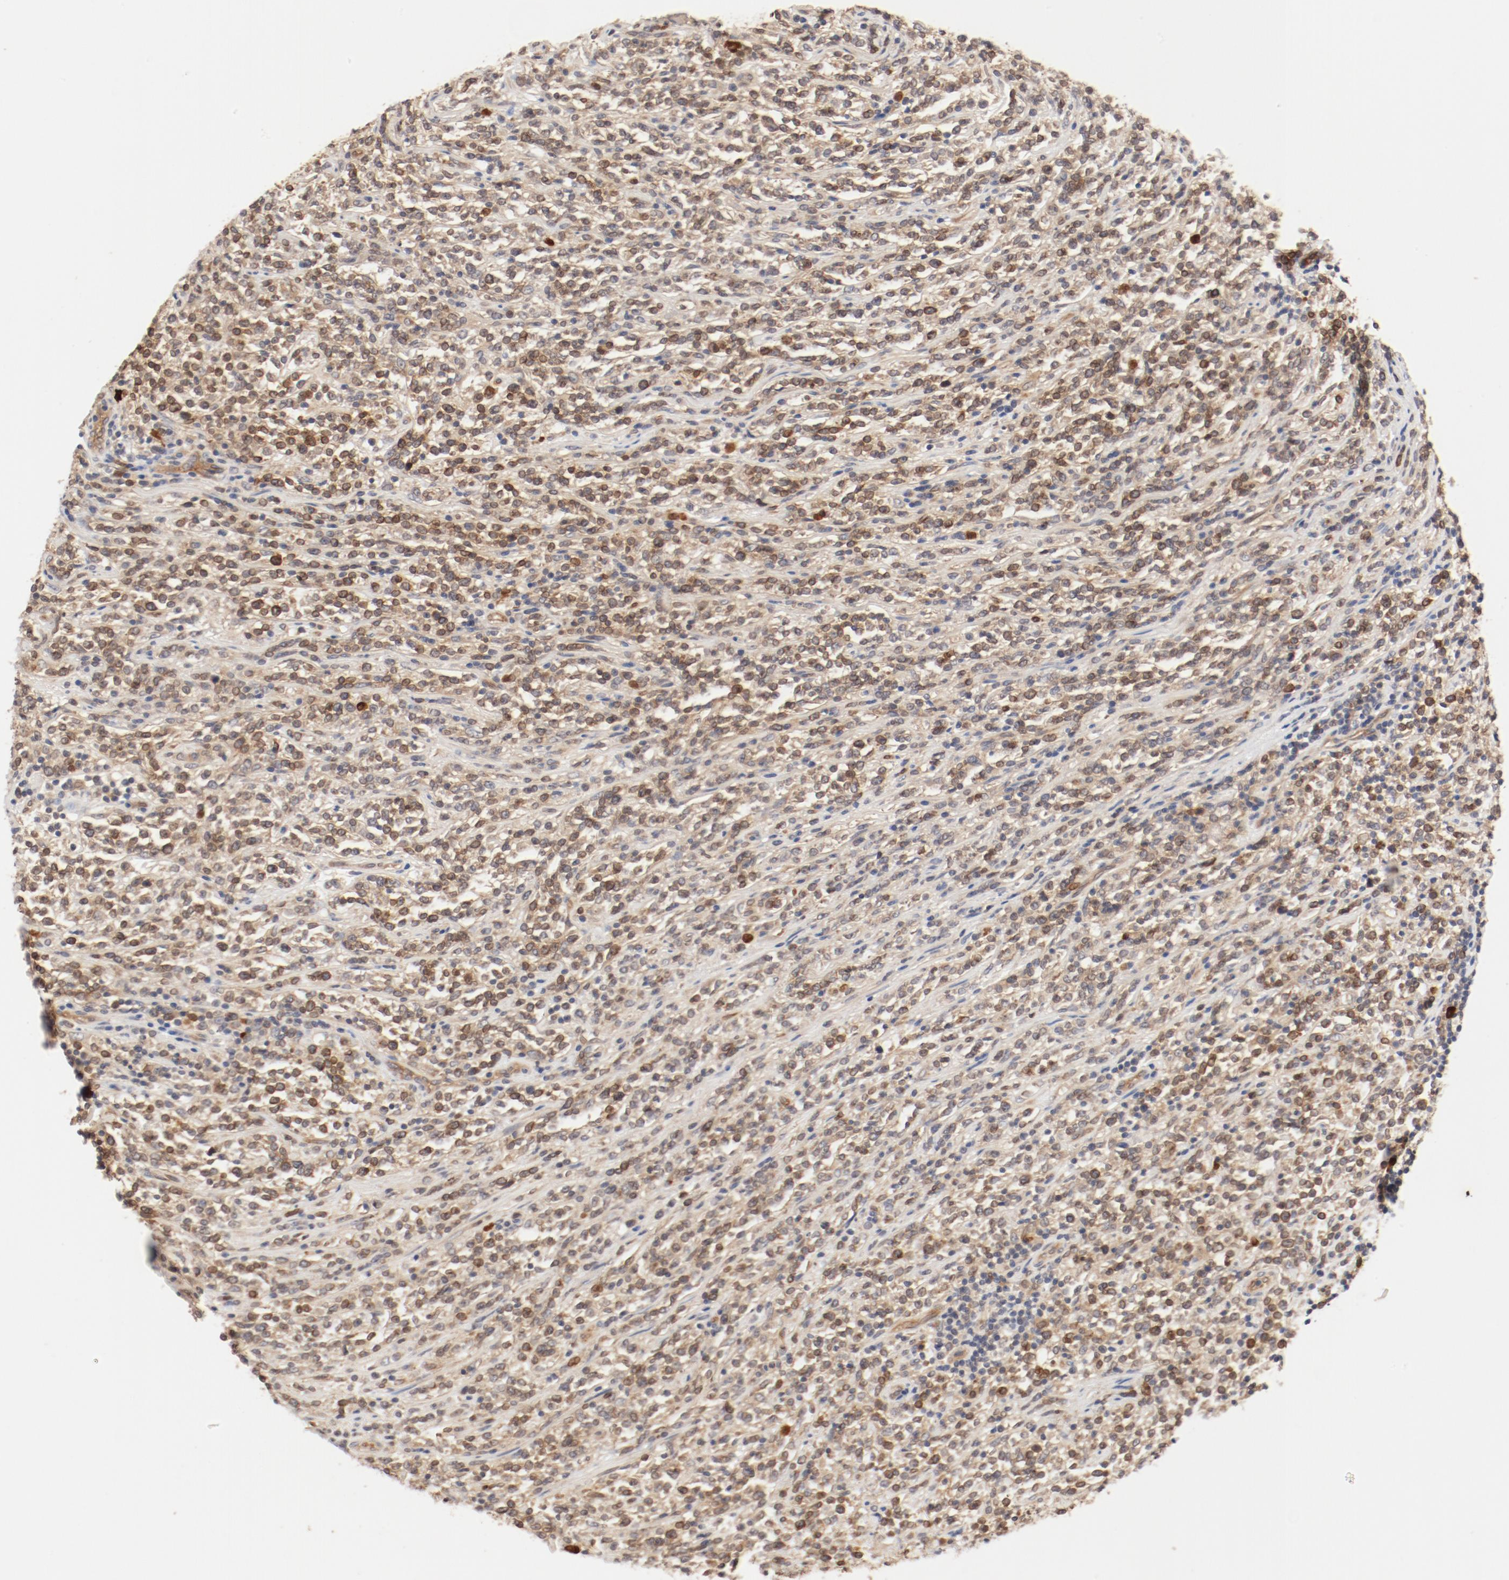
{"staining": {"intensity": "moderate", "quantity": "25%-75%", "location": "cytoplasmic/membranous"}, "tissue": "lymphoma", "cell_type": "Tumor cells", "image_type": "cancer", "snomed": [{"axis": "morphology", "description": "Malignant lymphoma, non-Hodgkin's type, High grade"}, {"axis": "topography", "description": "Soft tissue"}], "caption": "Brown immunohistochemical staining in high-grade malignant lymphoma, non-Hodgkin's type displays moderate cytoplasmic/membranous positivity in about 25%-75% of tumor cells.", "gene": "UBE2J1", "patient": {"sex": "male", "age": 18}}